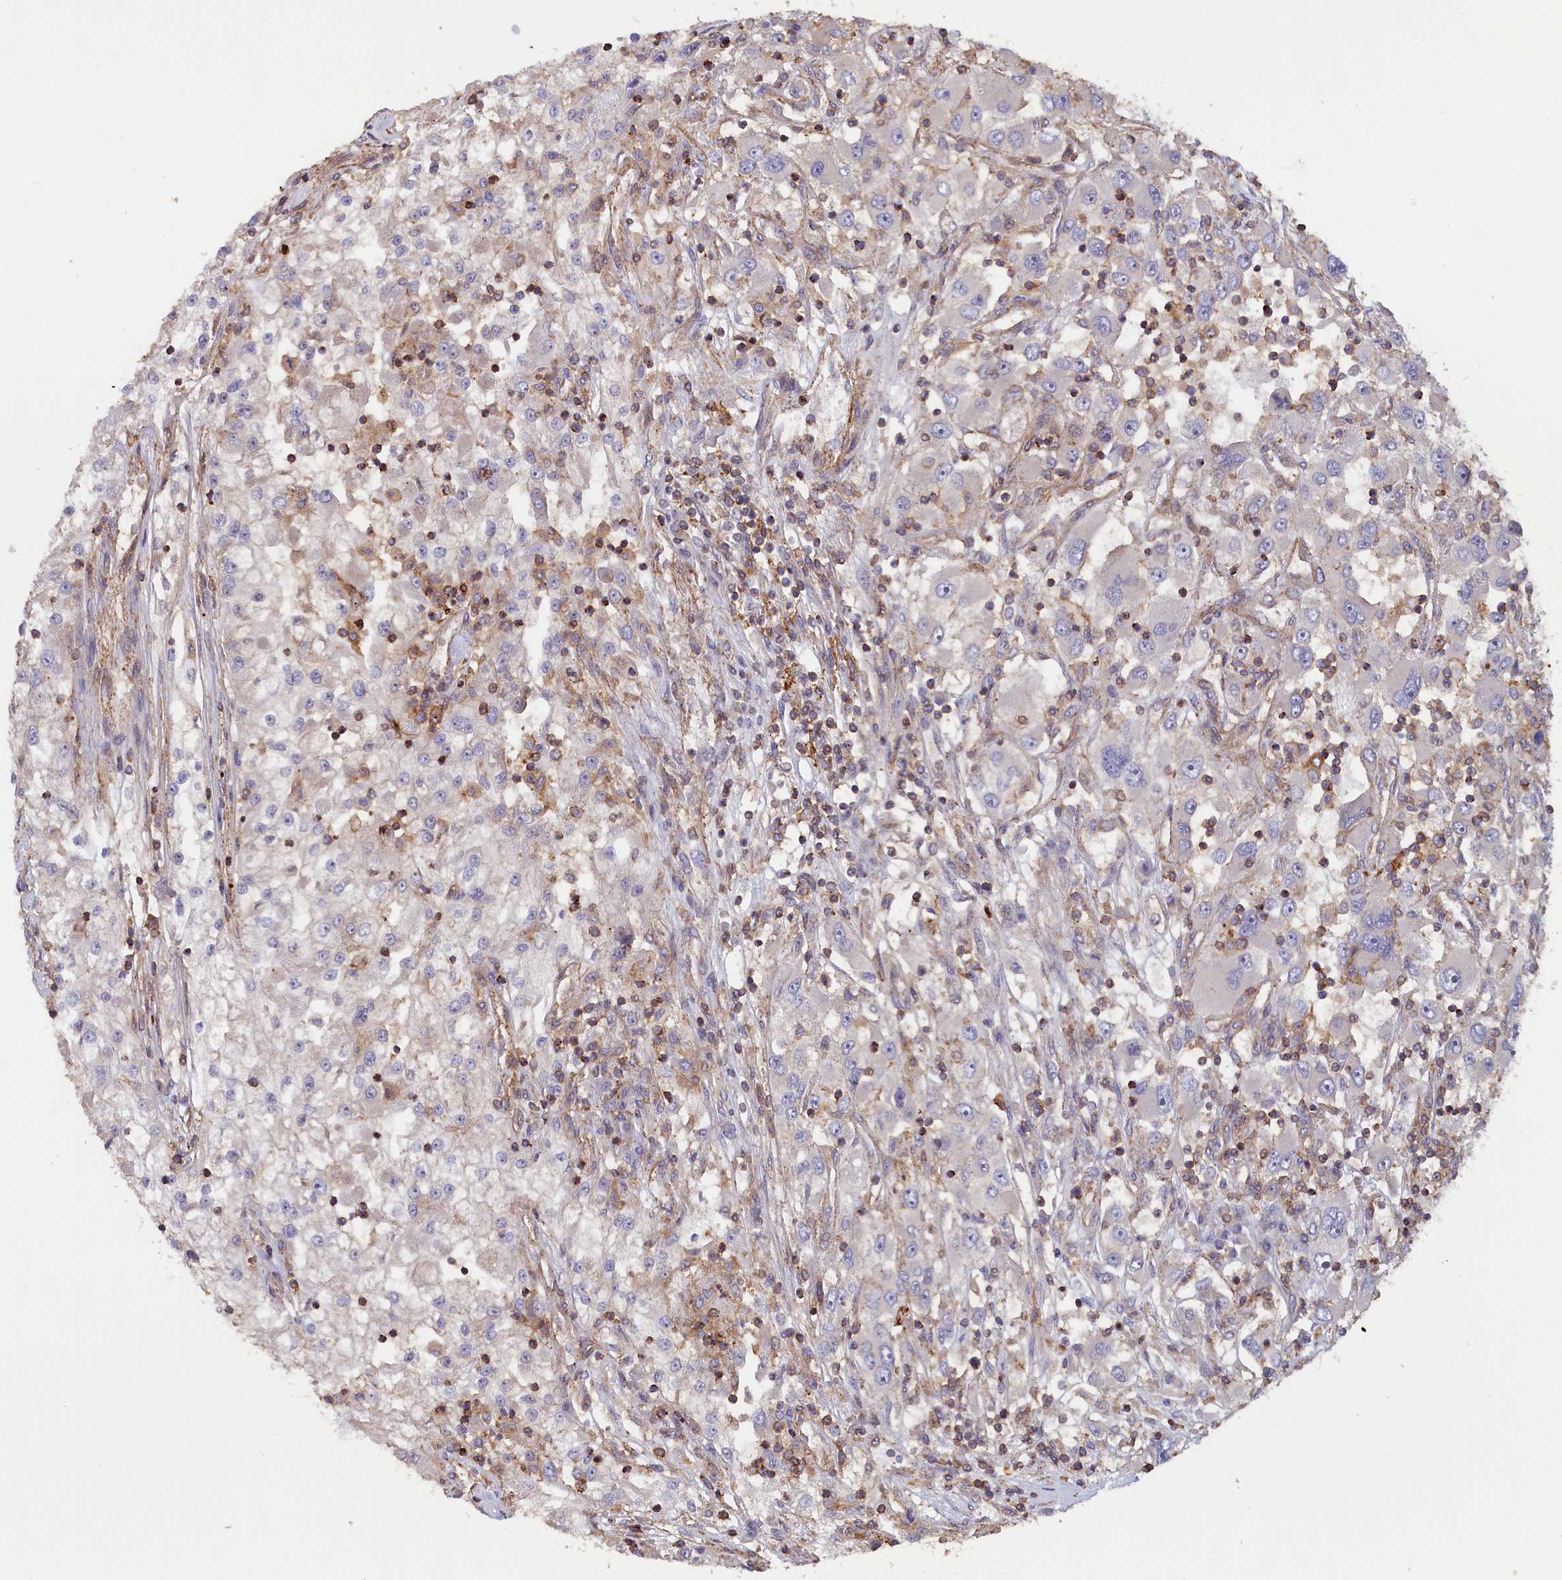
{"staining": {"intensity": "negative", "quantity": "none", "location": "none"}, "tissue": "renal cancer", "cell_type": "Tumor cells", "image_type": "cancer", "snomed": [{"axis": "morphology", "description": "Adenocarcinoma, NOS"}, {"axis": "topography", "description": "Kidney"}], "caption": "The micrograph shows no staining of tumor cells in renal cancer (adenocarcinoma). Nuclei are stained in blue.", "gene": "ANKRD27", "patient": {"sex": "female", "age": 52}}